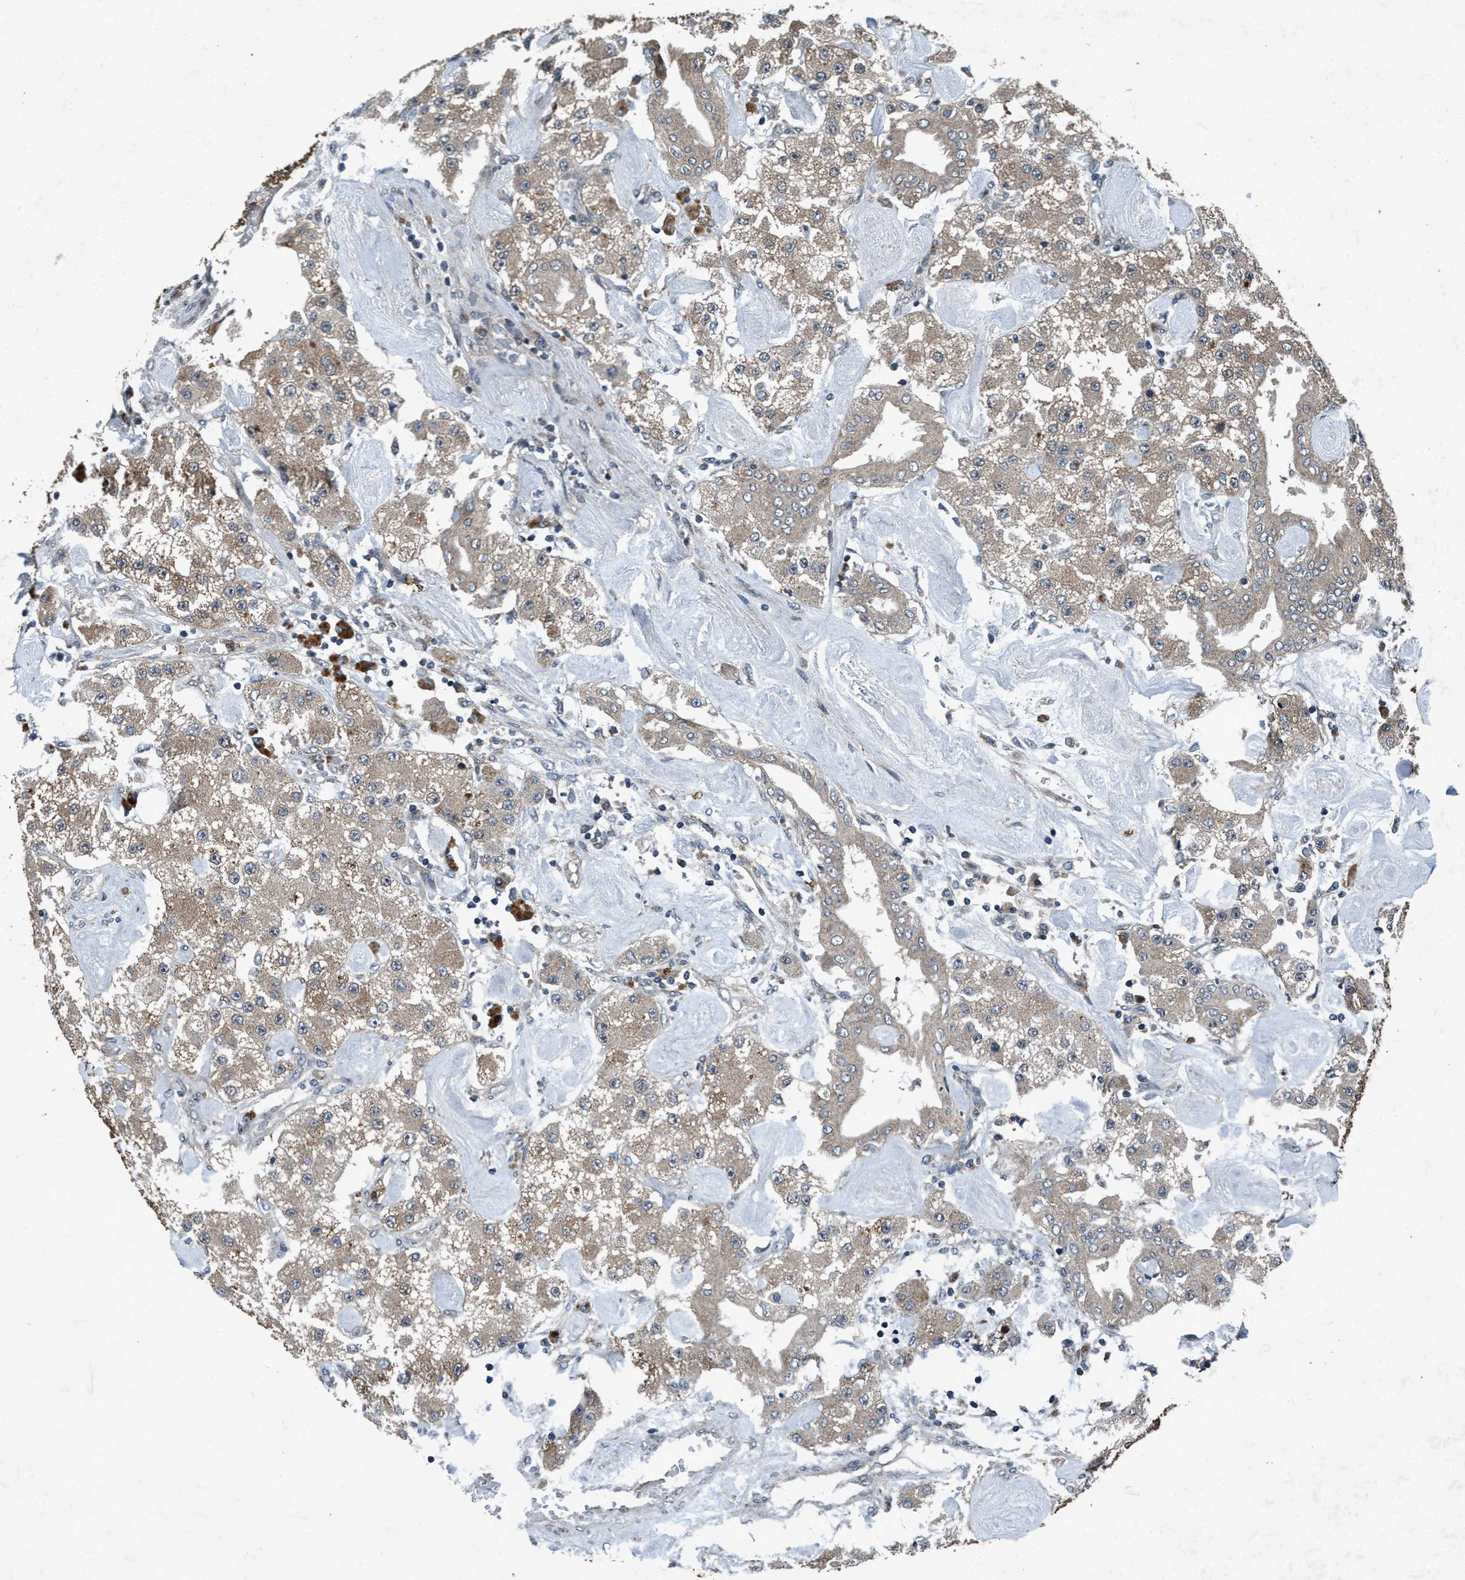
{"staining": {"intensity": "weak", "quantity": ">75%", "location": "cytoplasmic/membranous"}, "tissue": "carcinoid", "cell_type": "Tumor cells", "image_type": "cancer", "snomed": [{"axis": "morphology", "description": "Carcinoid, malignant, NOS"}, {"axis": "topography", "description": "Pancreas"}], "caption": "Protein staining of carcinoid tissue reveals weak cytoplasmic/membranous positivity in about >75% of tumor cells. (brown staining indicates protein expression, while blue staining denotes nuclei).", "gene": "AKT1S1", "patient": {"sex": "male", "age": 41}}